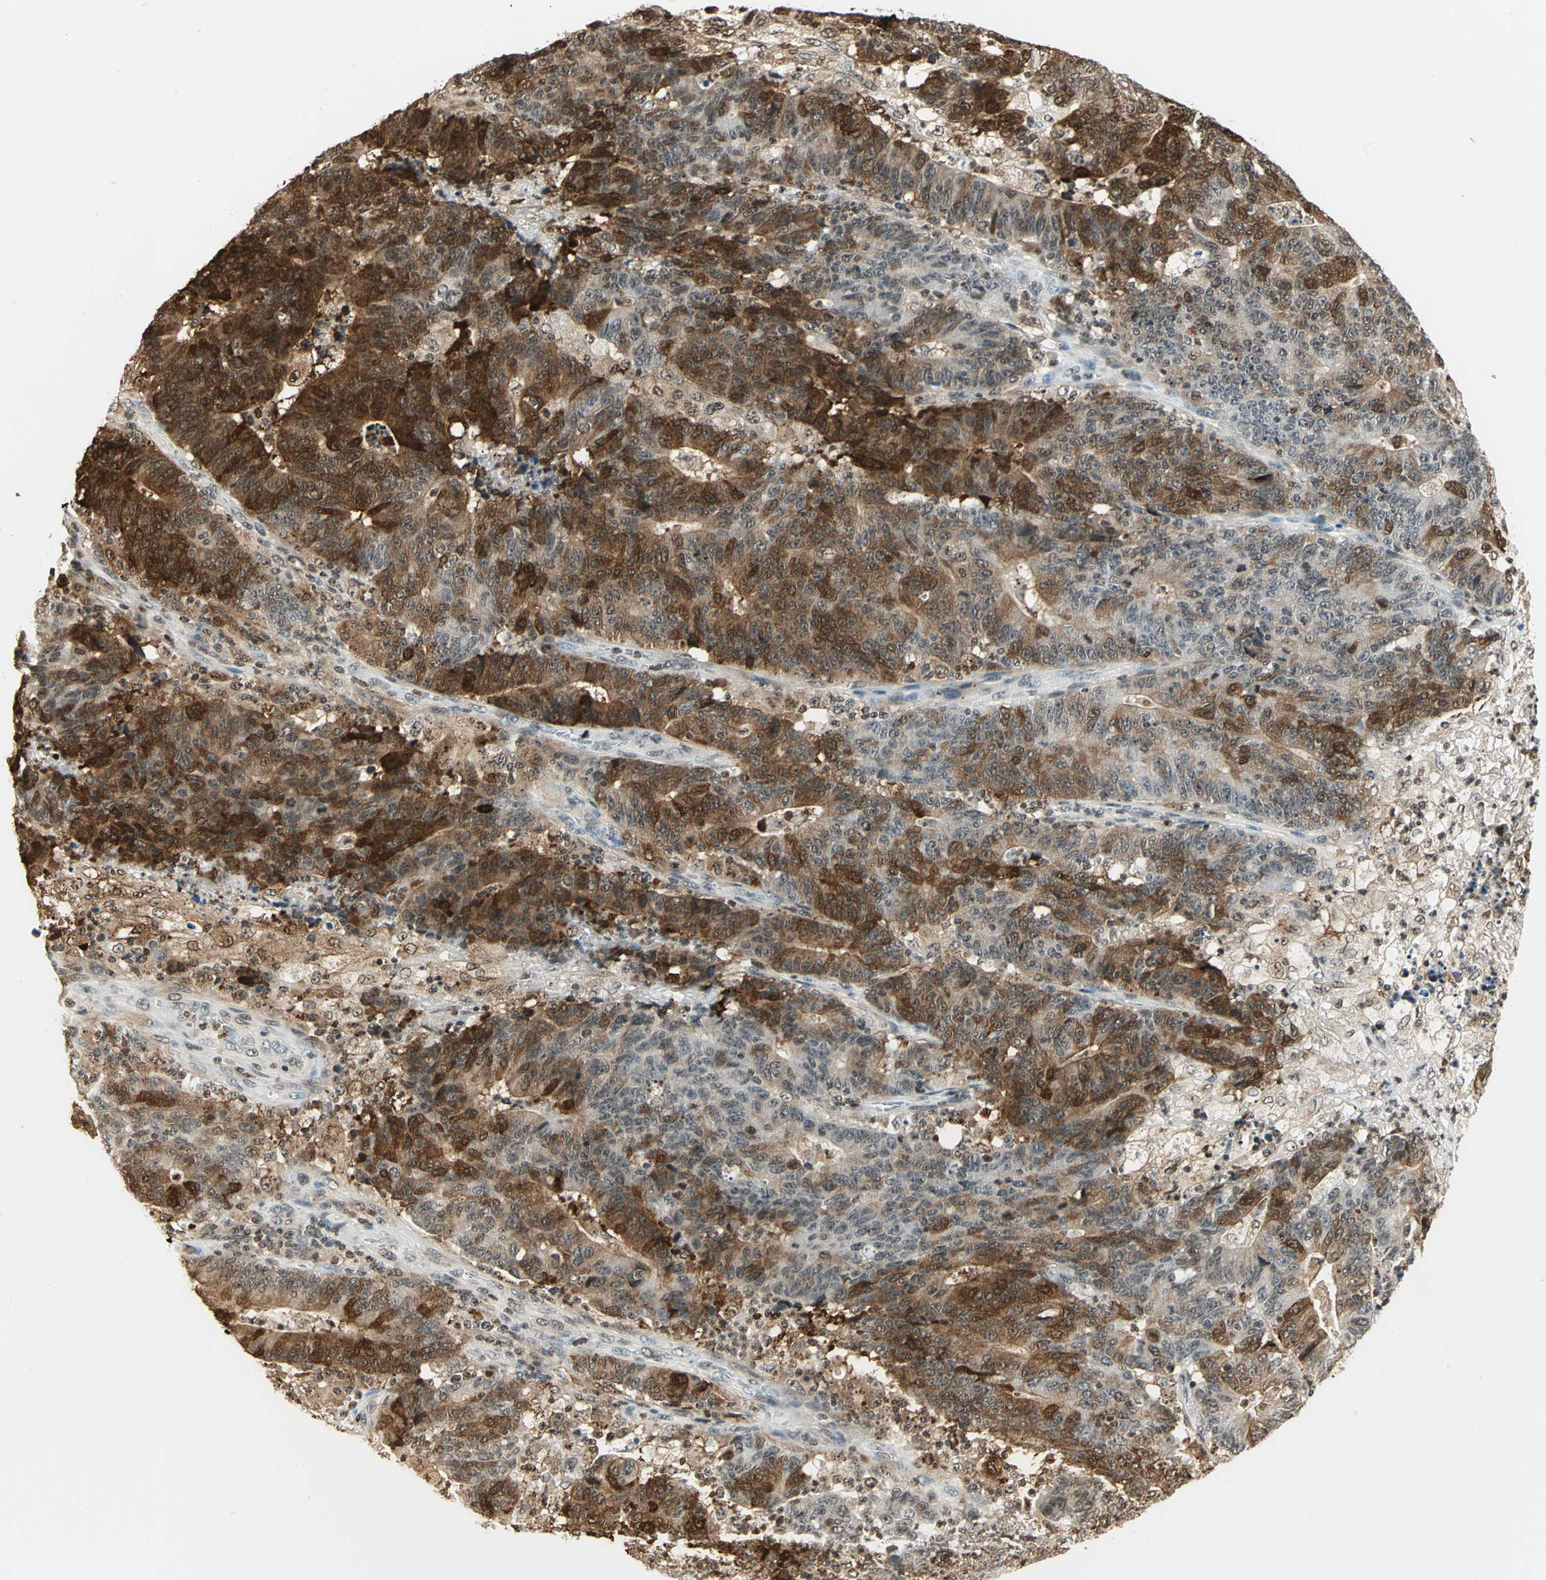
{"staining": {"intensity": "strong", "quantity": ">75%", "location": "cytoplasmic/membranous"}, "tissue": "colorectal cancer", "cell_type": "Tumor cells", "image_type": "cancer", "snomed": [{"axis": "morphology", "description": "Normal tissue, NOS"}, {"axis": "morphology", "description": "Adenocarcinoma, NOS"}, {"axis": "topography", "description": "Colon"}], "caption": "This micrograph reveals immunohistochemistry staining of human colorectal adenocarcinoma, with high strong cytoplasmic/membranous expression in approximately >75% of tumor cells.", "gene": "LGALS3", "patient": {"sex": "female", "age": 75}}